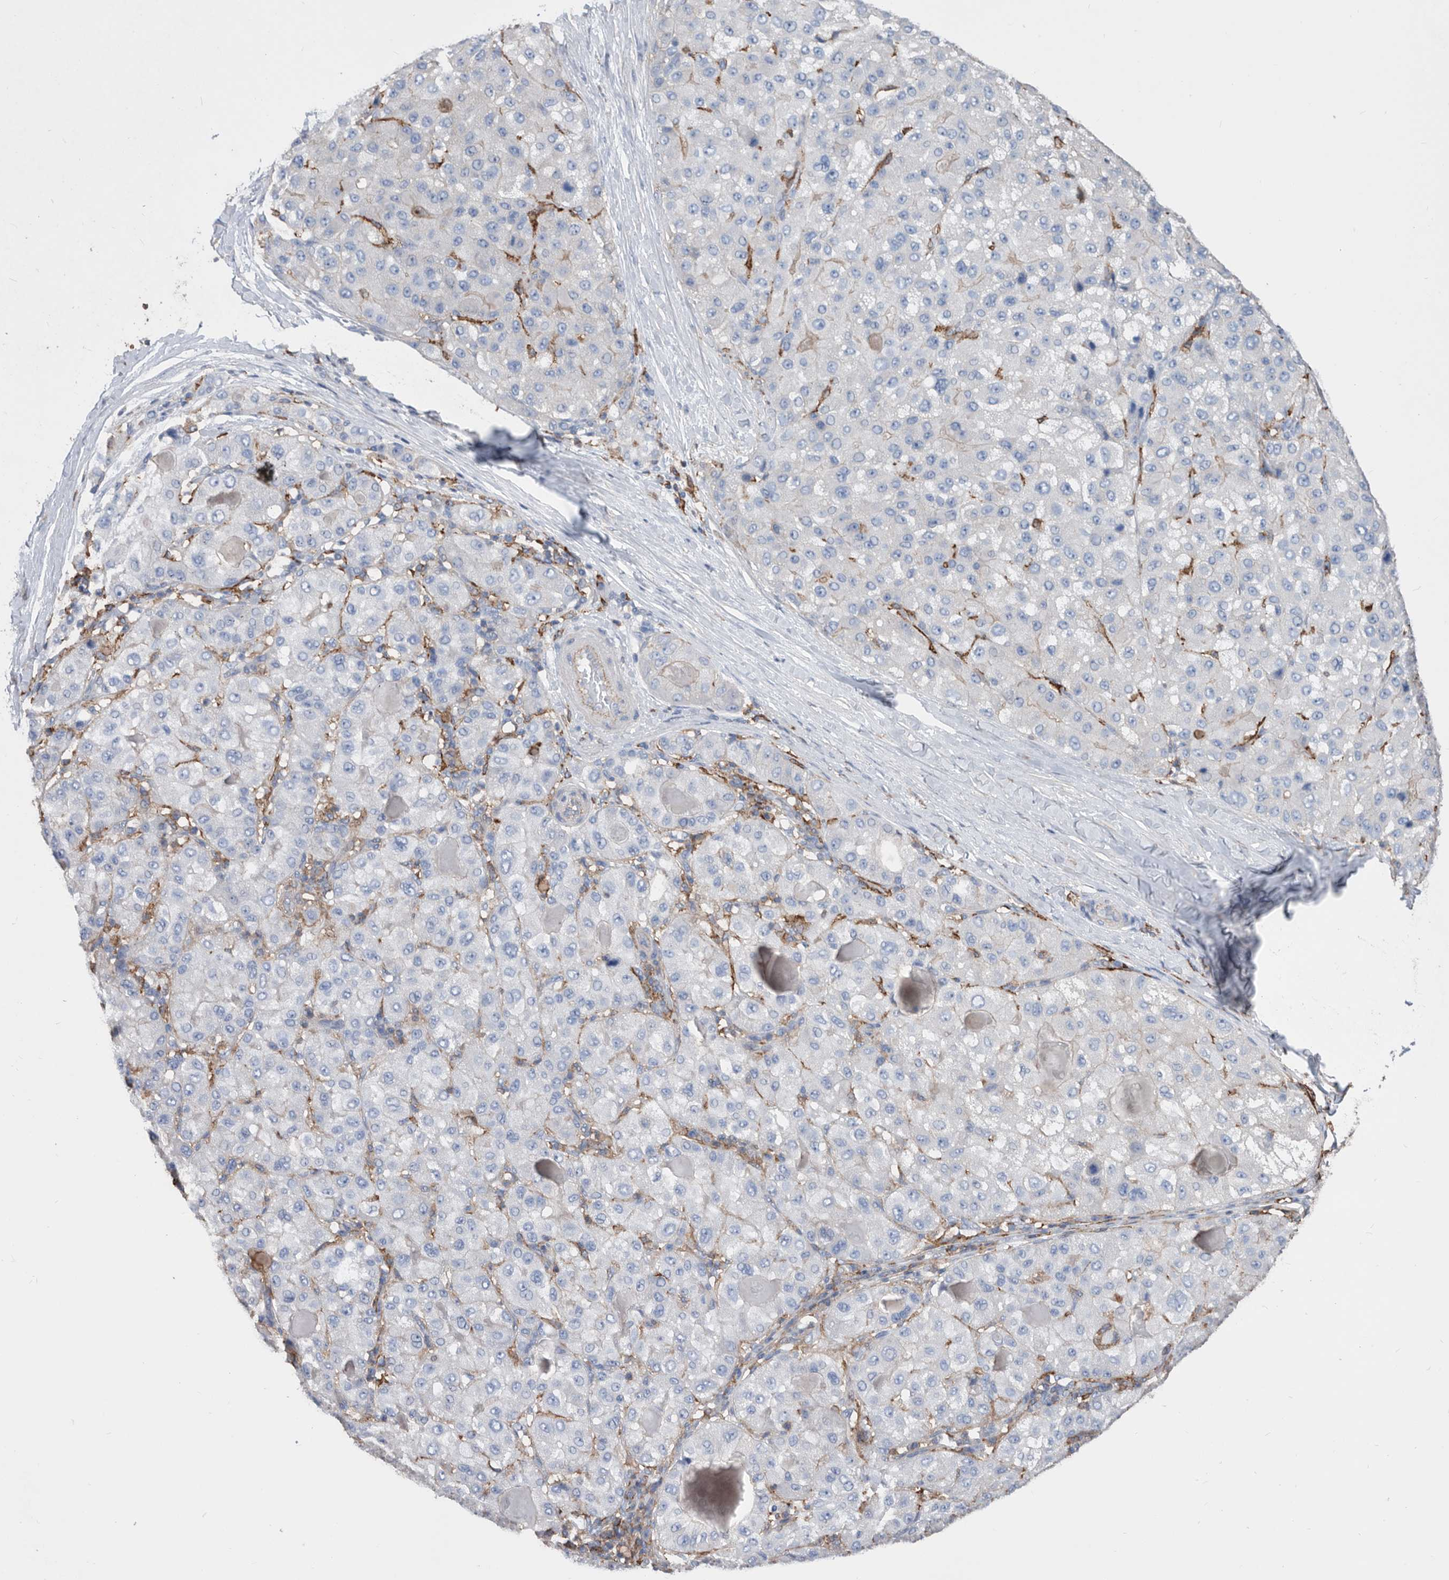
{"staining": {"intensity": "negative", "quantity": "none", "location": "none"}, "tissue": "liver cancer", "cell_type": "Tumor cells", "image_type": "cancer", "snomed": [{"axis": "morphology", "description": "Carcinoma, Hepatocellular, NOS"}, {"axis": "topography", "description": "Liver"}], "caption": "This is an IHC micrograph of human liver cancer. There is no positivity in tumor cells.", "gene": "MS4A4A", "patient": {"sex": "male", "age": 80}}